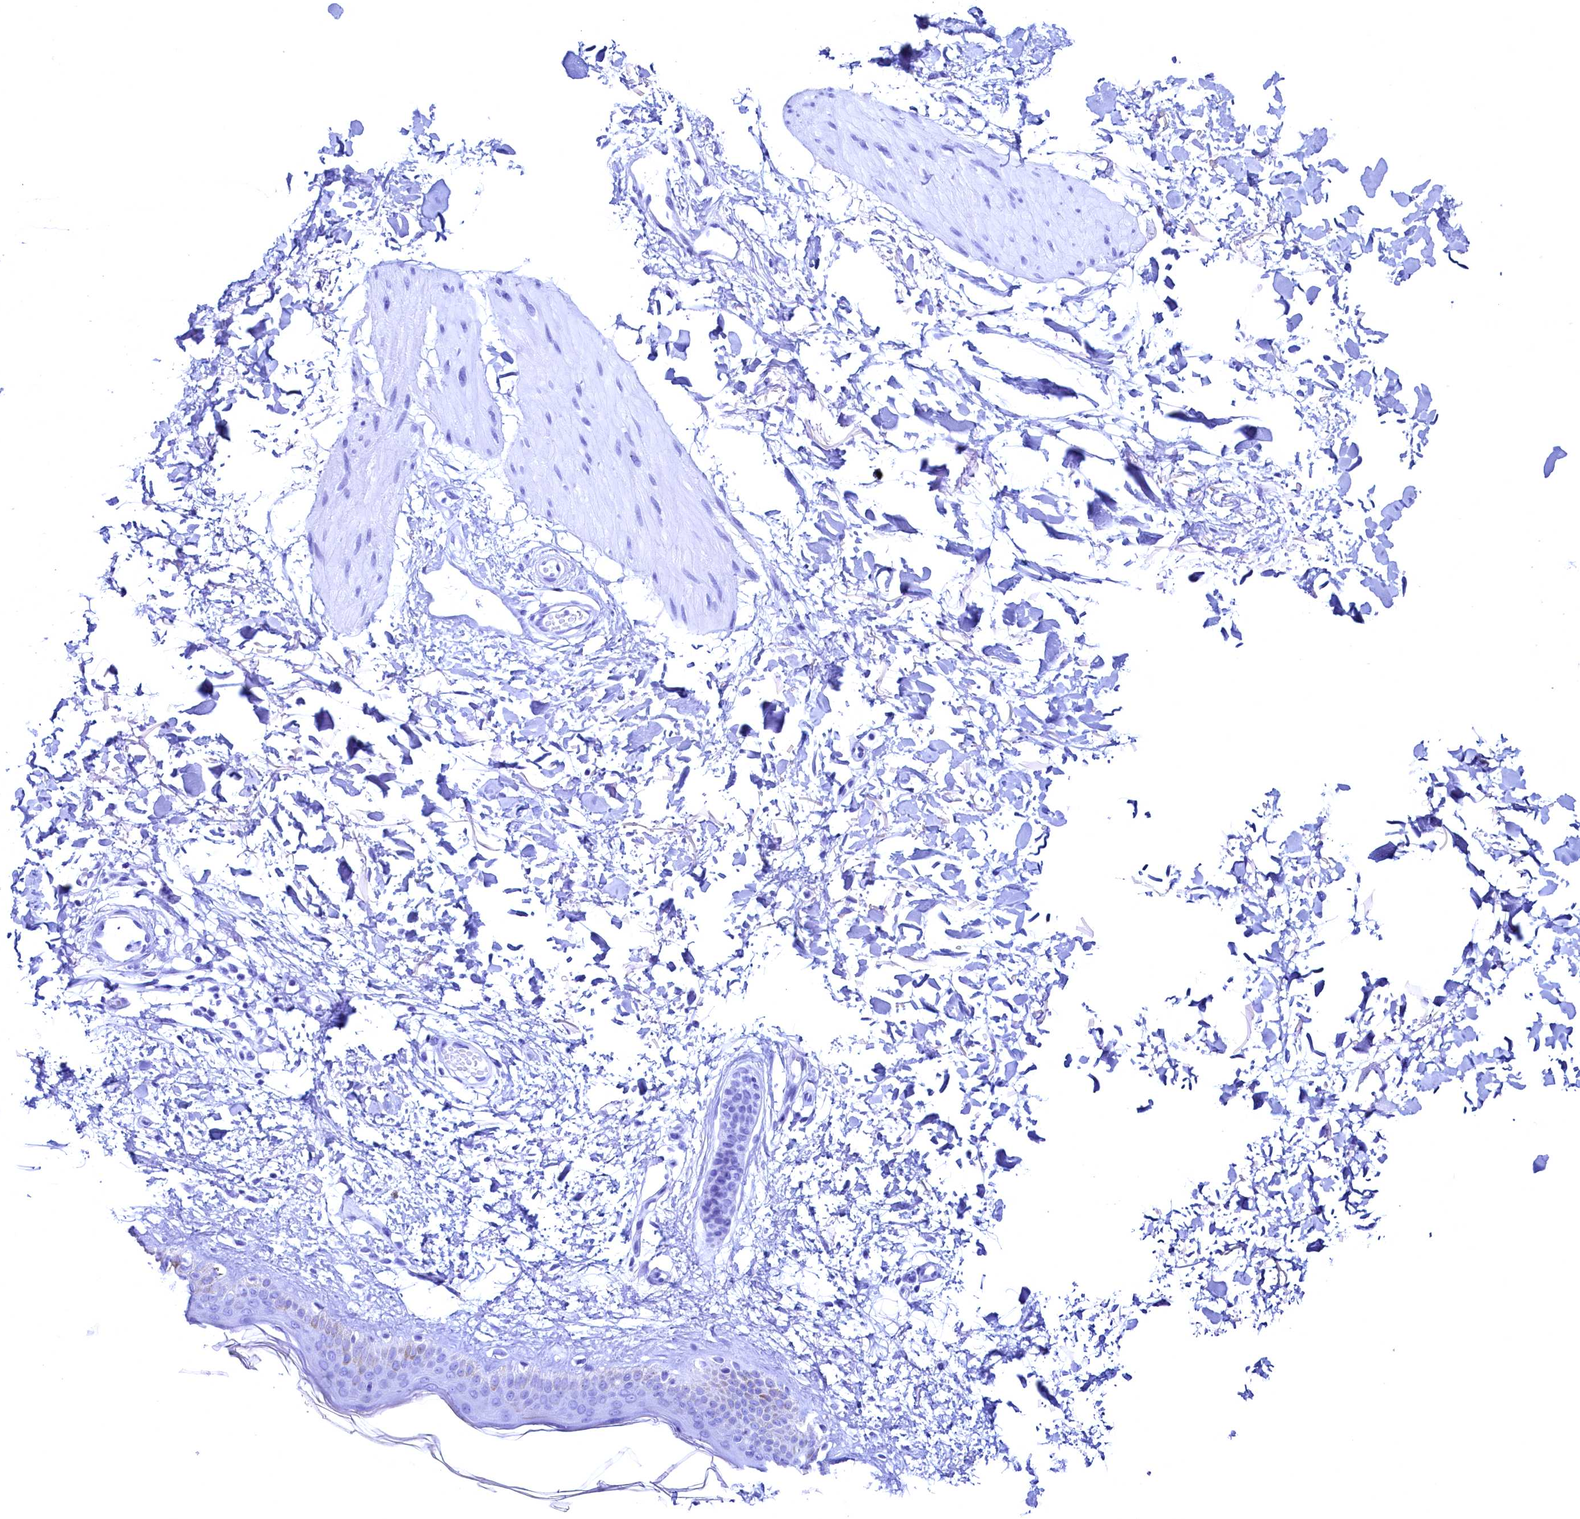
{"staining": {"intensity": "negative", "quantity": "none", "location": "none"}, "tissue": "skin", "cell_type": "Fibroblasts", "image_type": "normal", "snomed": [{"axis": "morphology", "description": "Normal tissue, NOS"}, {"axis": "topography", "description": "Skin"}], "caption": "An immunohistochemistry (IHC) micrograph of unremarkable skin is shown. There is no staining in fibroblasts of skin. Nuclei are stained in blue.", "gene": "FLYWCH2", "patient": {"sex": "female", "age": 58}}